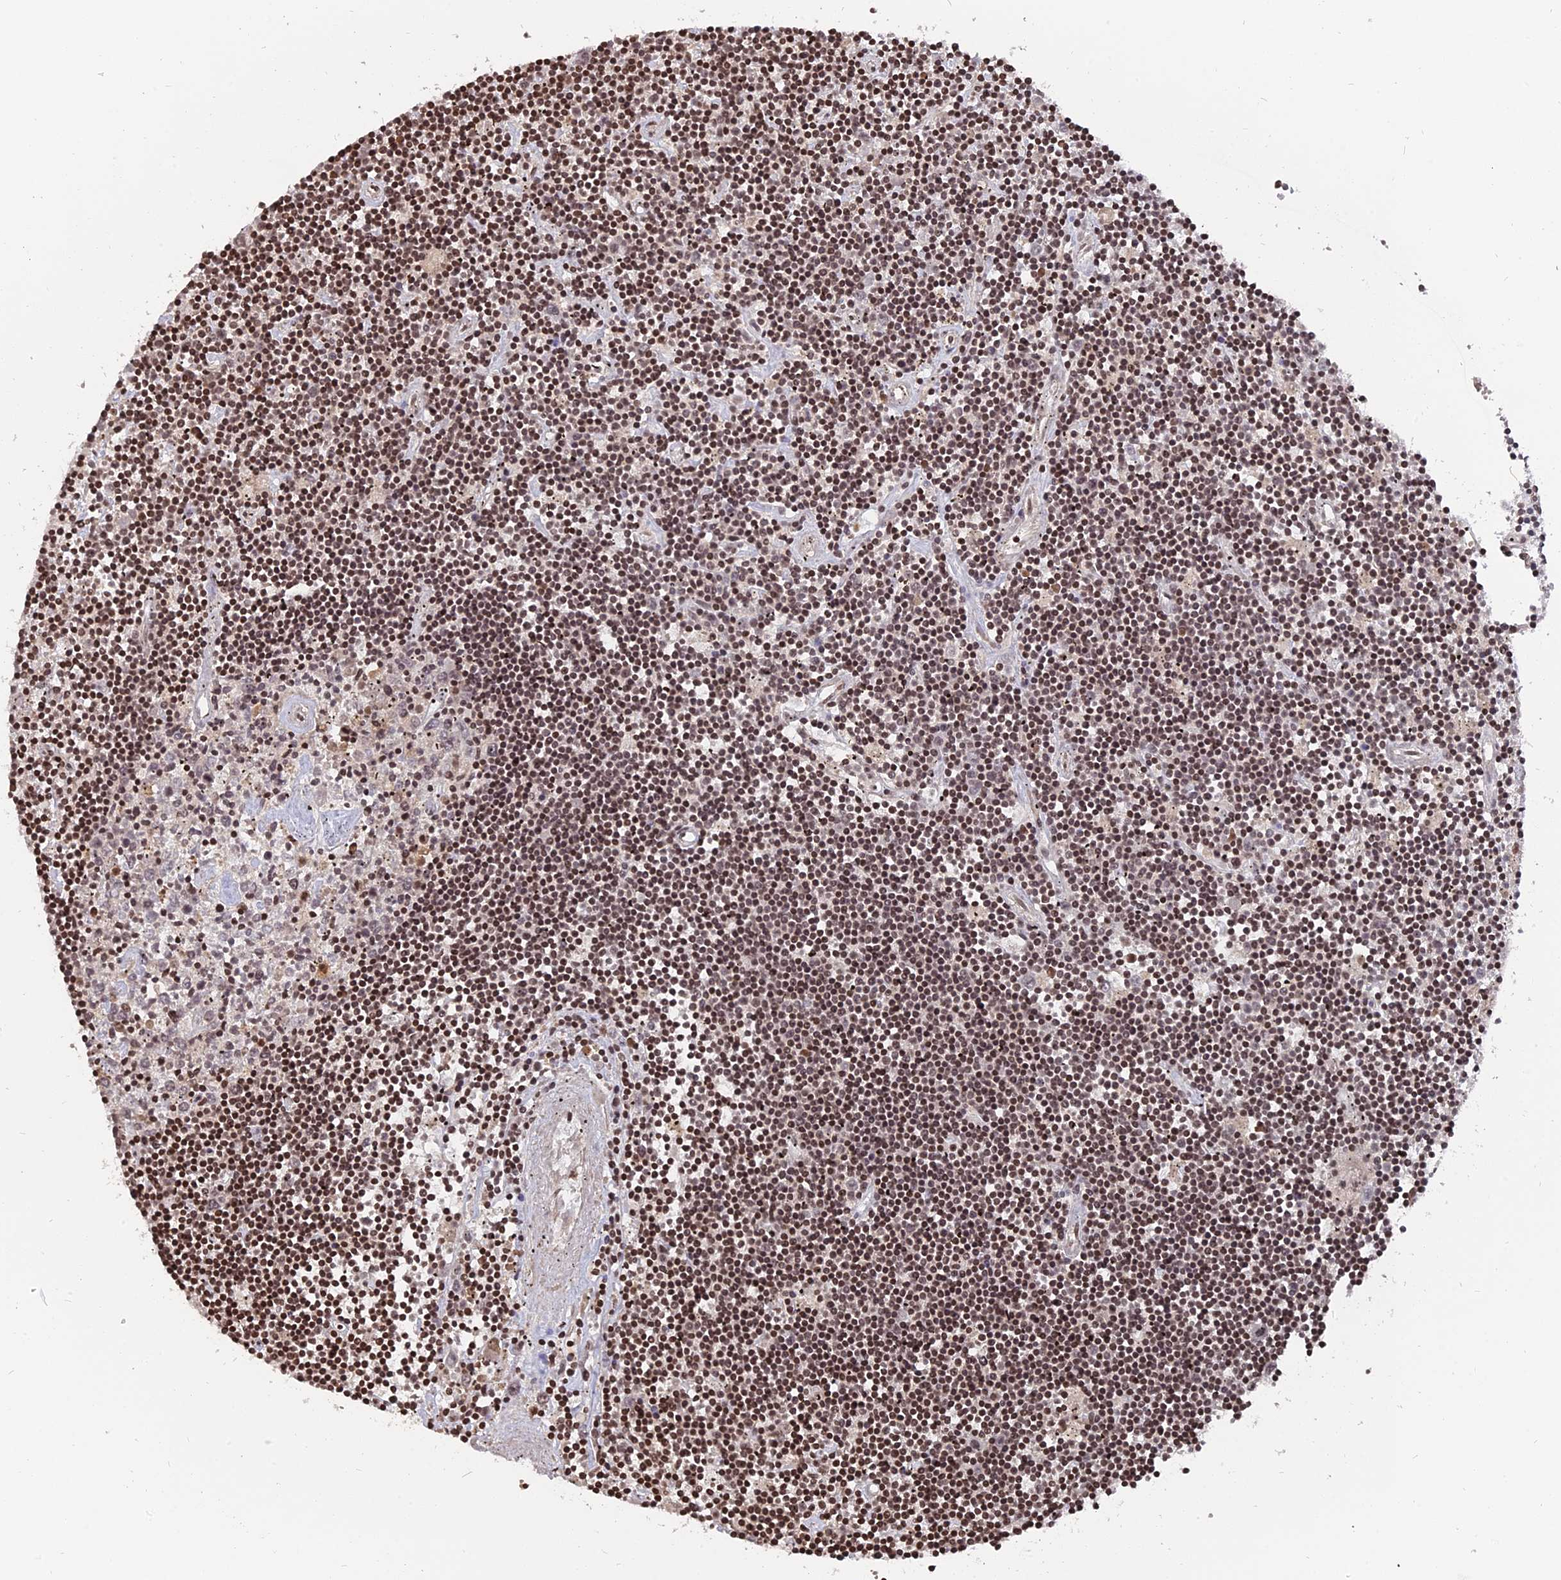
{"staining": {"intensity": "moderate", "quantity": ">75%", "location": "nuclear"}, "tissue": "lymphoma", "cell_type": "Tumor cells", "image_type": "cancer", "snomed": [{"axis": "morphology", "description": "Malignant lymphoma, non-Hodgkin's type, Low grade"}, {"axis": "topography", "description": "Spleen"}], "caption": "Protein staining demonstrates moderate nuclear positivity in about >75% of tumor cells in lymphoma. The staining was performed using DAB to visualize the protein expression in brown, while the nuclei were stained in blue with hematoxylin (Magnification: 20x).", "gene": "NR1H3", "patient": {"sex": "male", "age": 76}}